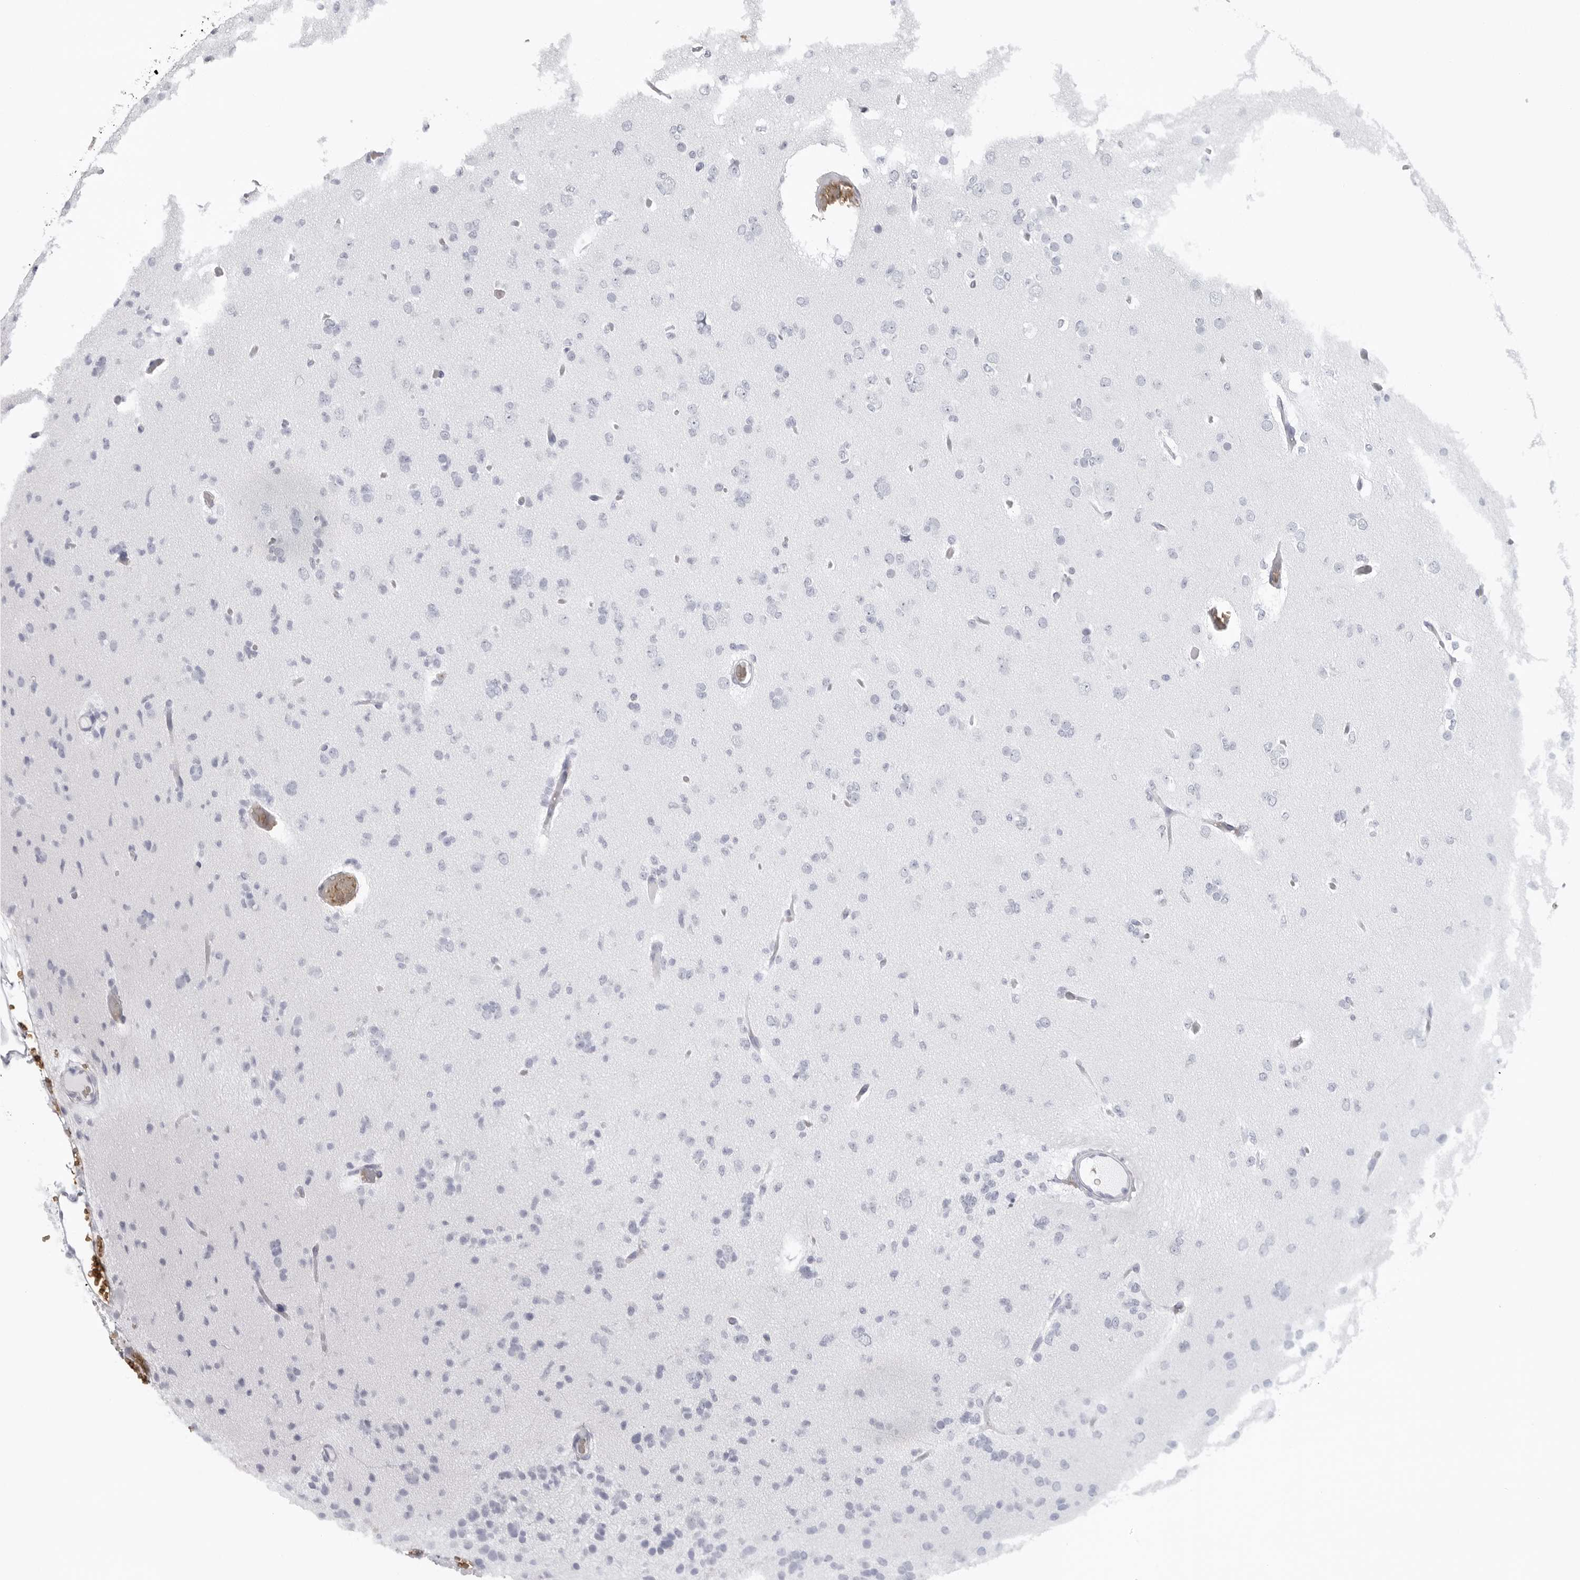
{"staining": {"intensity": "negative", "quantity": "none", "location": "none"}, "tissue": "glioma", "cell_type": "Tumor cells", "image_type": "cancer", "snomed": [{"axis": "morphology", "description": "Glioma, malignant, Low grade"}, {"axis": "topography", "description": "Brain"}], "caption": "DAB (3,3'-diaminobenzidine) immunohistochemical staining of human glioma exhibits no significant staining in tumor cells.", "gene": "EPB41", "patient": {"sex": "female", "age": 22}}